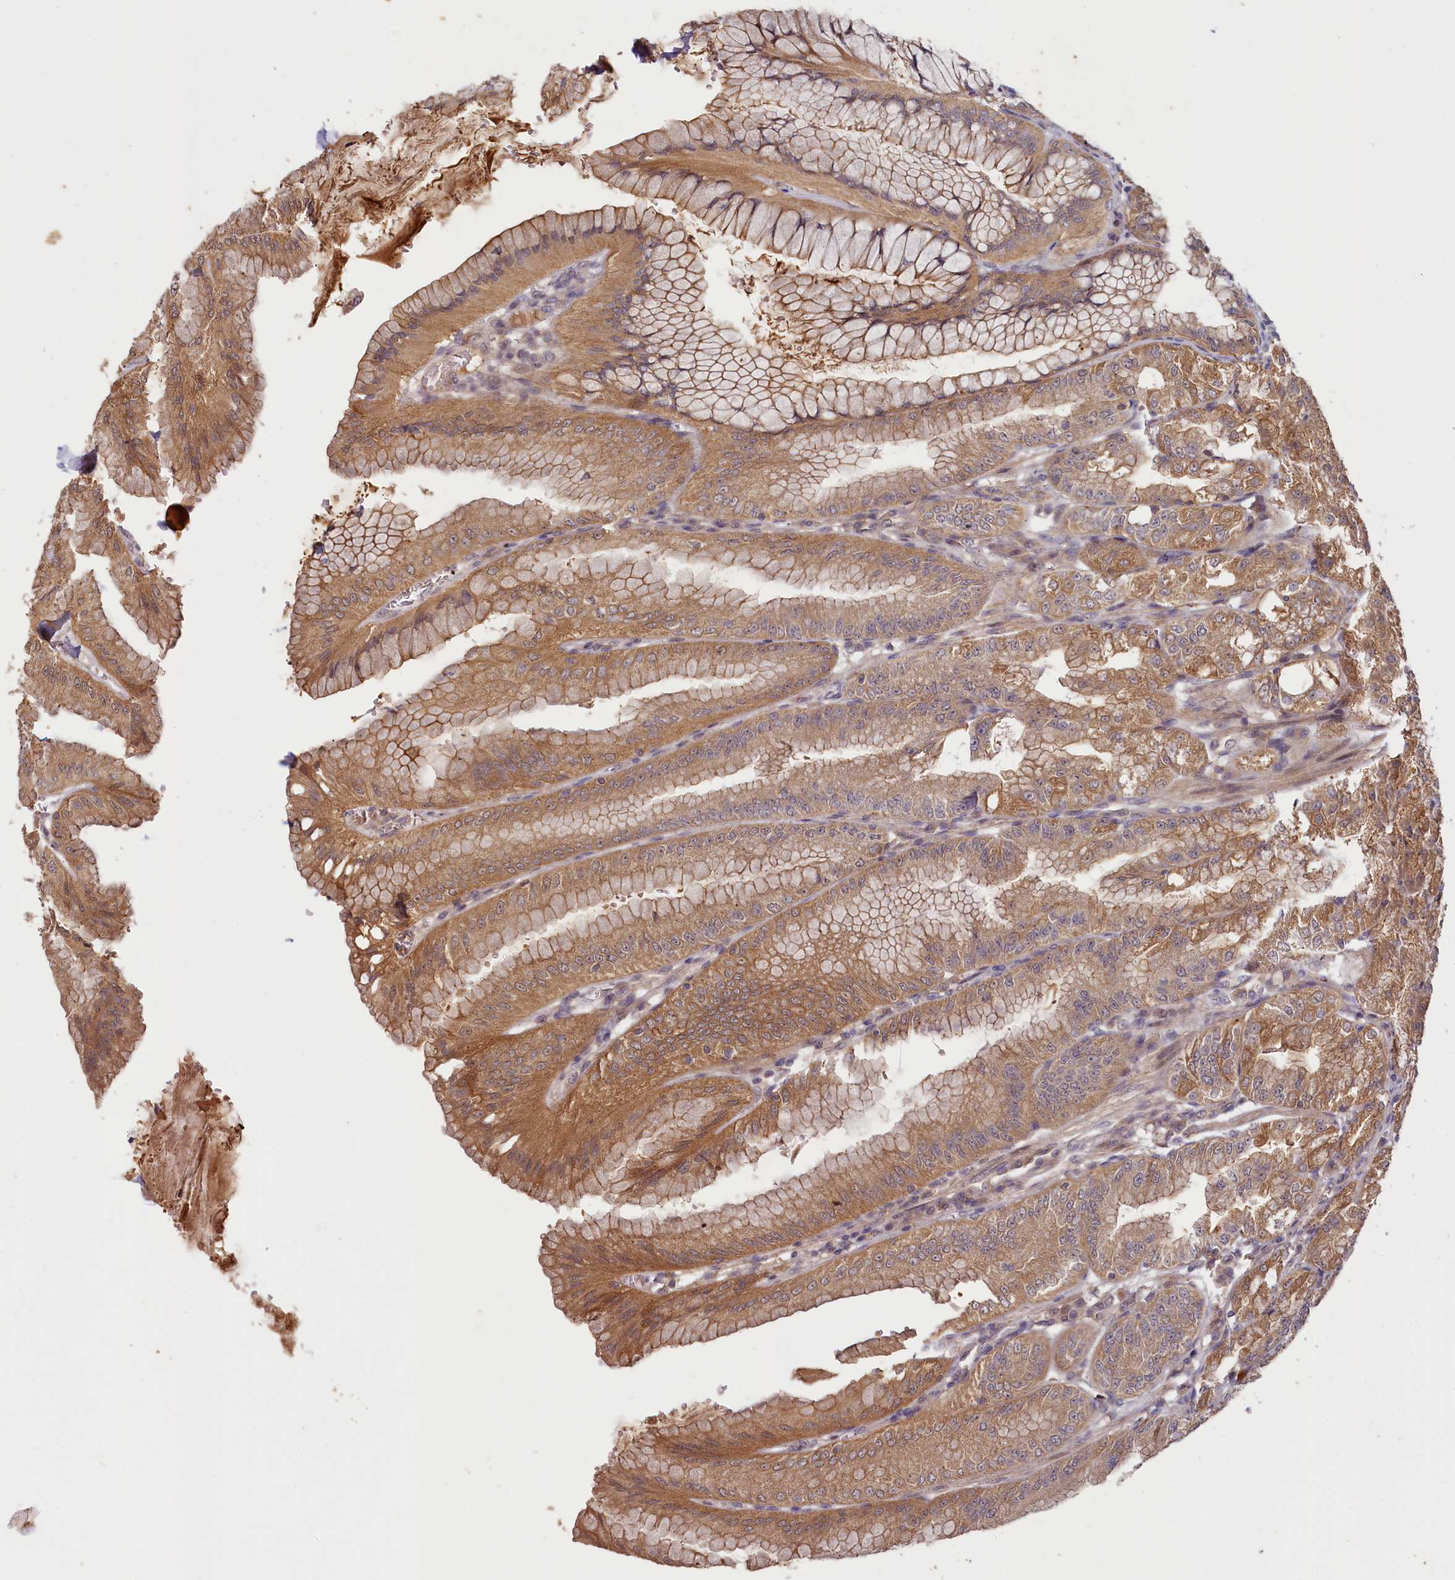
{"staining": {"intensity": "moderate", "quantity": ">75%", "location": "cytoplasmic/membranous"}, "tissue": "stomach", "cell_type": "Glandular cells", "image_type": "normal", "snomed": [{"axis": "morphology", "description": "Normal tissue, NOS"}, {"axis": "topography", "description": "Stomach, lower"}], "caption": "Stomach stained with immunohistochemistry exhibits moderate cytoplasmic/membranous staining in about >75% of glandular cells. The staining was performed using DAB (3,3'-diaminobenzidine), with brown indicating positive protein expression. Nuclei are stained blue with hematoxylin.", "gene": "TMEM39A", "patient": {"sex": "male", "age": 71}}